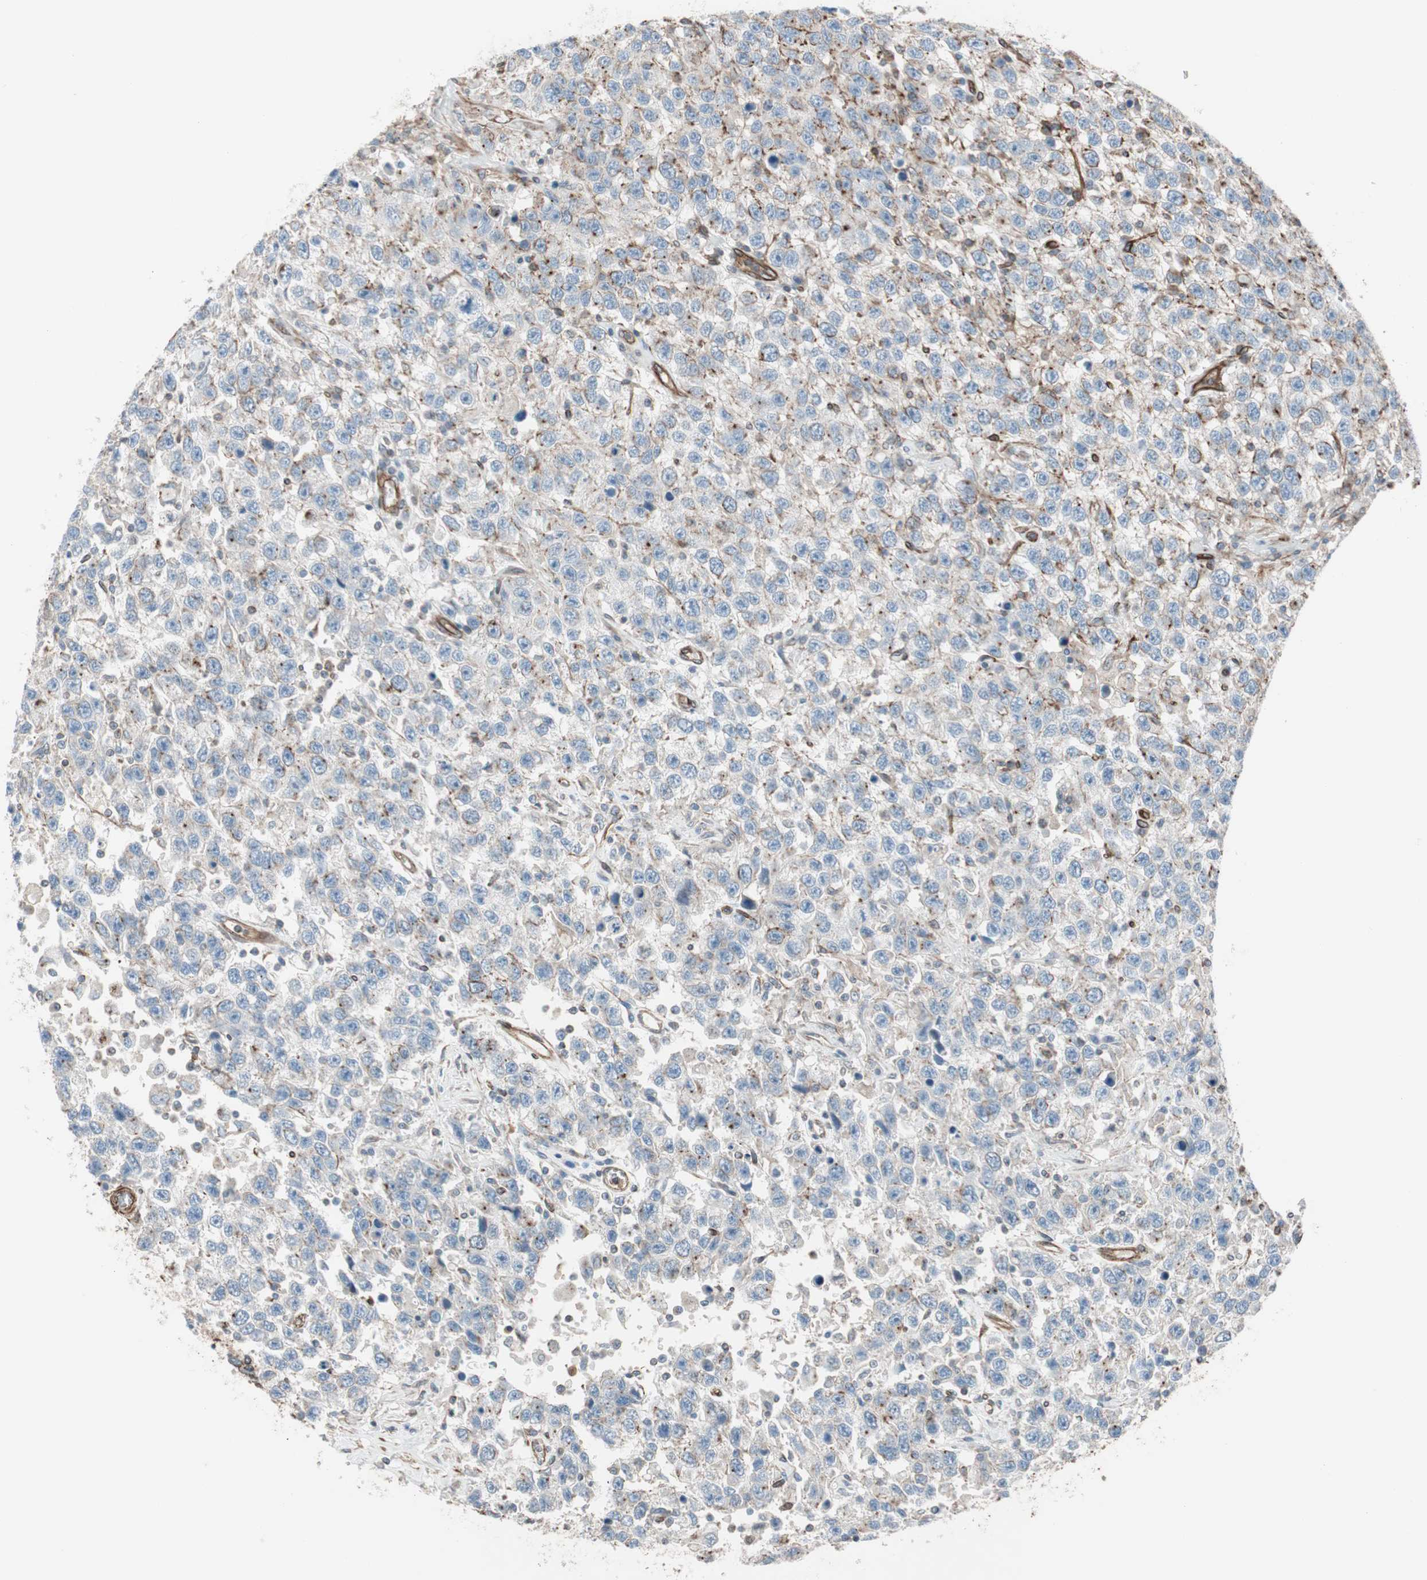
{"staining": {"intensity": "weak", "quantity": "25%-75%", "location": "cytoplasmic/membranous"}, "tissue": "testis cancer", "cell_type": "Tumor cells", "image_type": "cancer", "snomed": [{"axis": "morphology", "description": "Seminoma, NOS"}, {"axis": "topography", "description": "Testis"}], "caption": "Immunohistochemistry (IHC) photomicrograph of neoplastic tissue: human testis seminoma stained using immunohistochemistry displays low levels of weak protein expression localized specifically in the cytoplasmic/membranous of tumor cells, appearing as a cytoplasmic/membranous brown color.", "gene": "TCTA", "patient": {"sex": "male", "age": 41}}